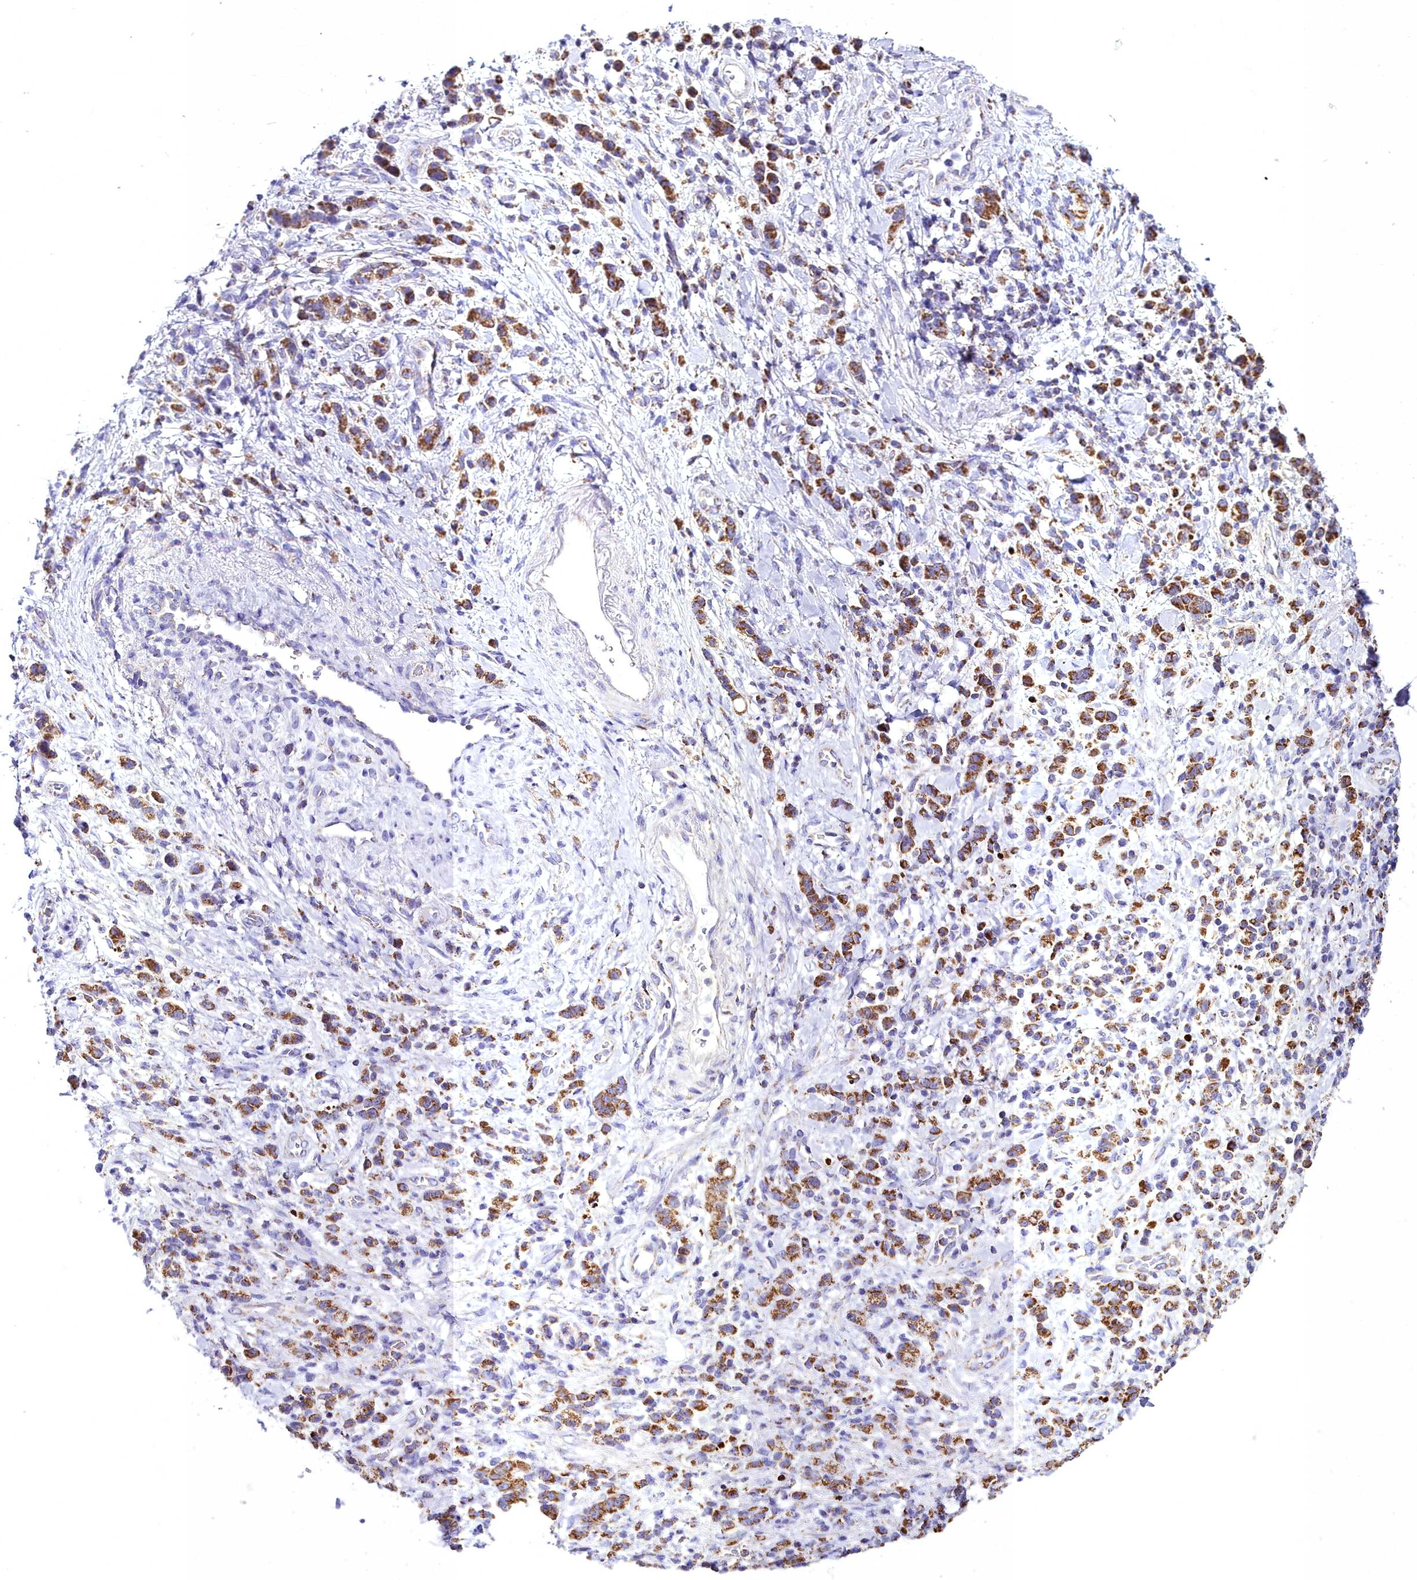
{"staining": {"intensity": "strong", "quantity": ">75%", "location": "cytoplasmic/membranous"}, "tissue": "stomach cancer", "cell_type": "Tumor cells", "image_type": "cancer", "snomed": [{"axis": "morphology", "description": "Adenocarcinoma, NOS"}, {"axis": "topography", "description": "Stomach"}], "caption": "Immunohistochemical staining of human stomach cancer reveals strong cytoplasmic/membranous protein staining in about >75% of tumor cells.", "gene": "WDFY3", "patient": {"sex": "male", "age": 77}}